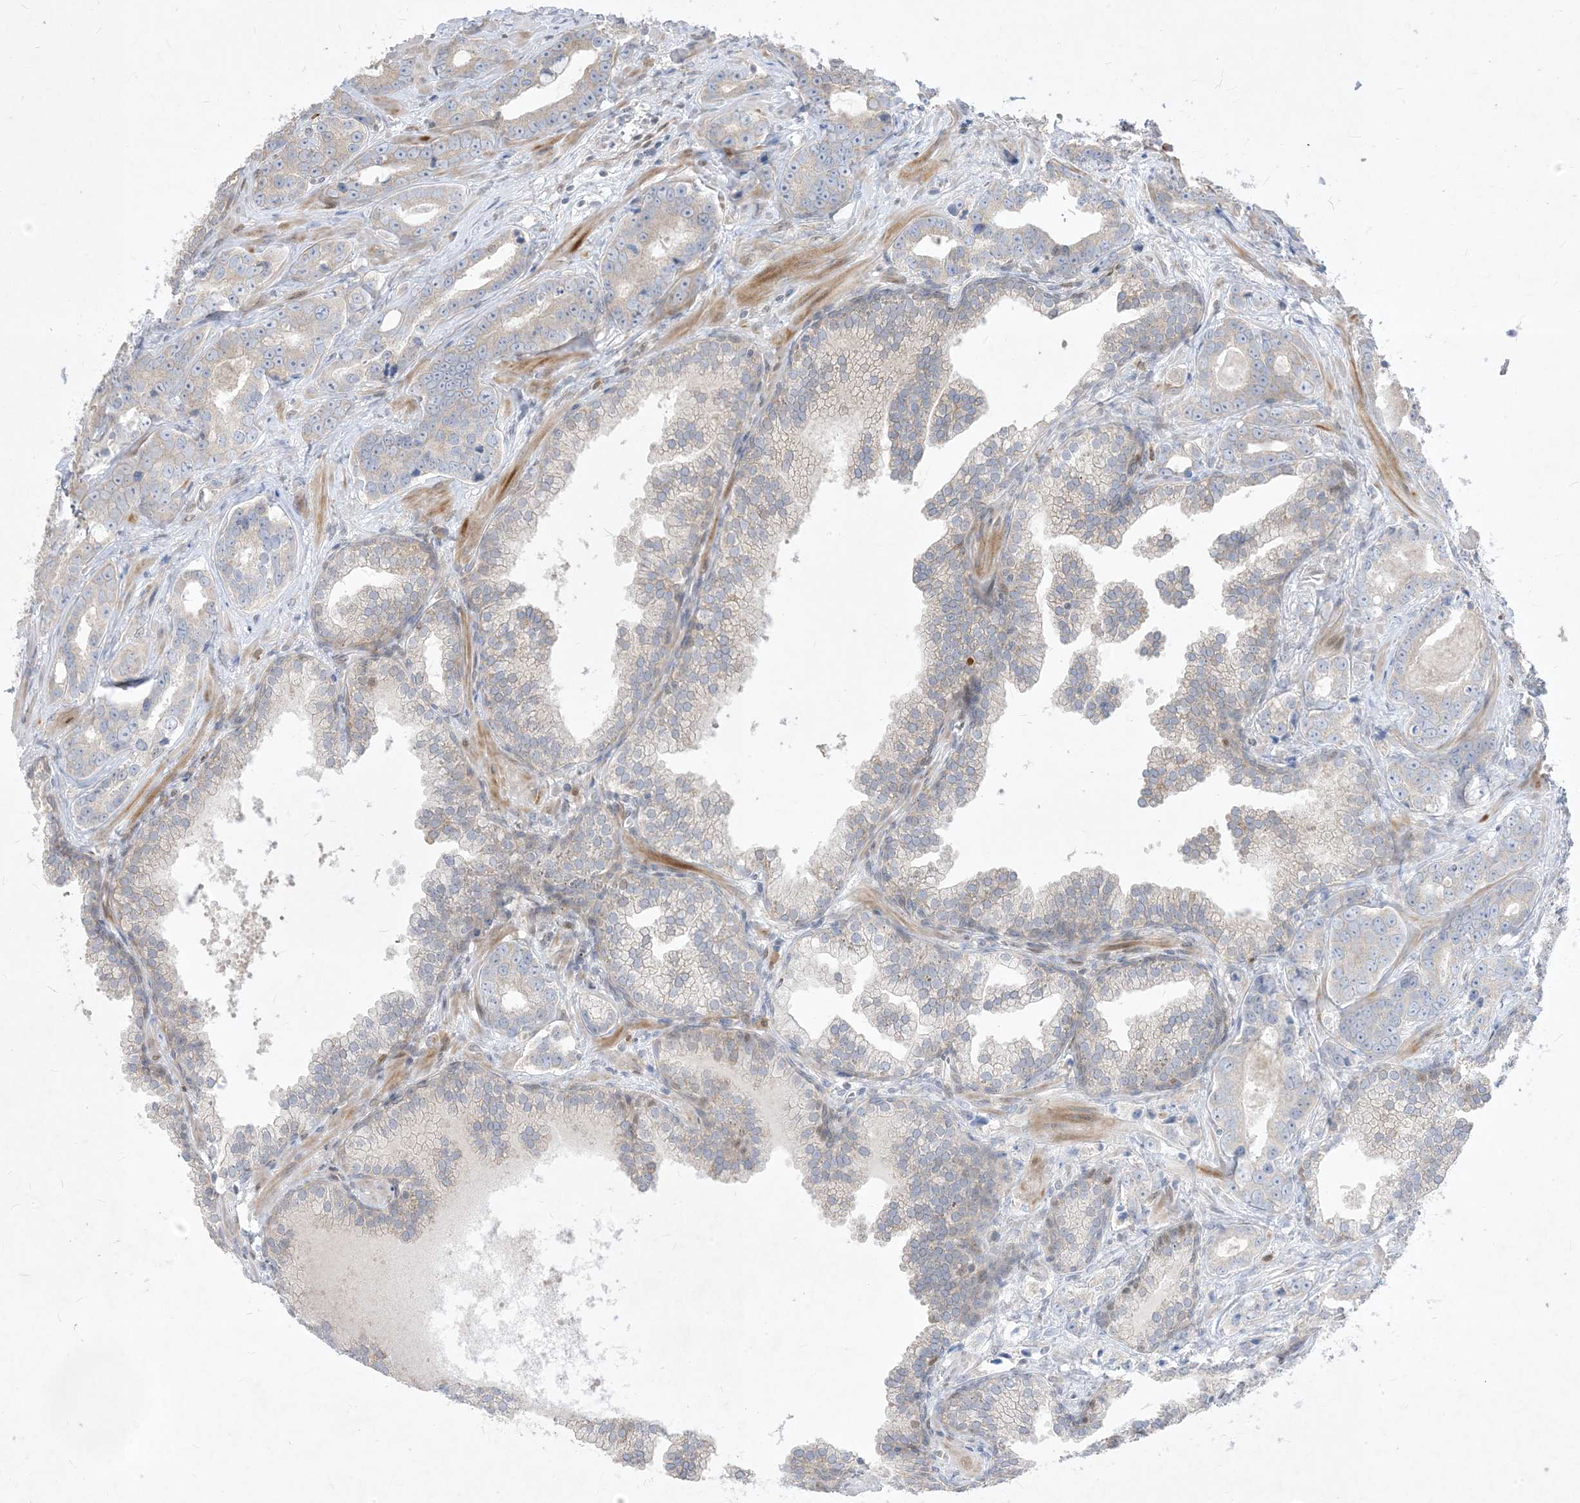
{"staining": {"intensity": "negative", "quantity": "none", "location": "none"}, "tissue": "prostate cancer", "cell_type": "Tumor cells", "image_type": "cancer", "snomed": [{"axis": "morphology", "description": "Adenocarcinoma, High grade"}, {"axis": "topography", "description": "Prostate"}], "caption": "Adenocarcinoma (high-grade) (prostate) stained for a protein using immunohistochemistry displays no expression tumor cells.", "gene": "BHLHE40", "patient": {"sex": "male", "age": 62}}